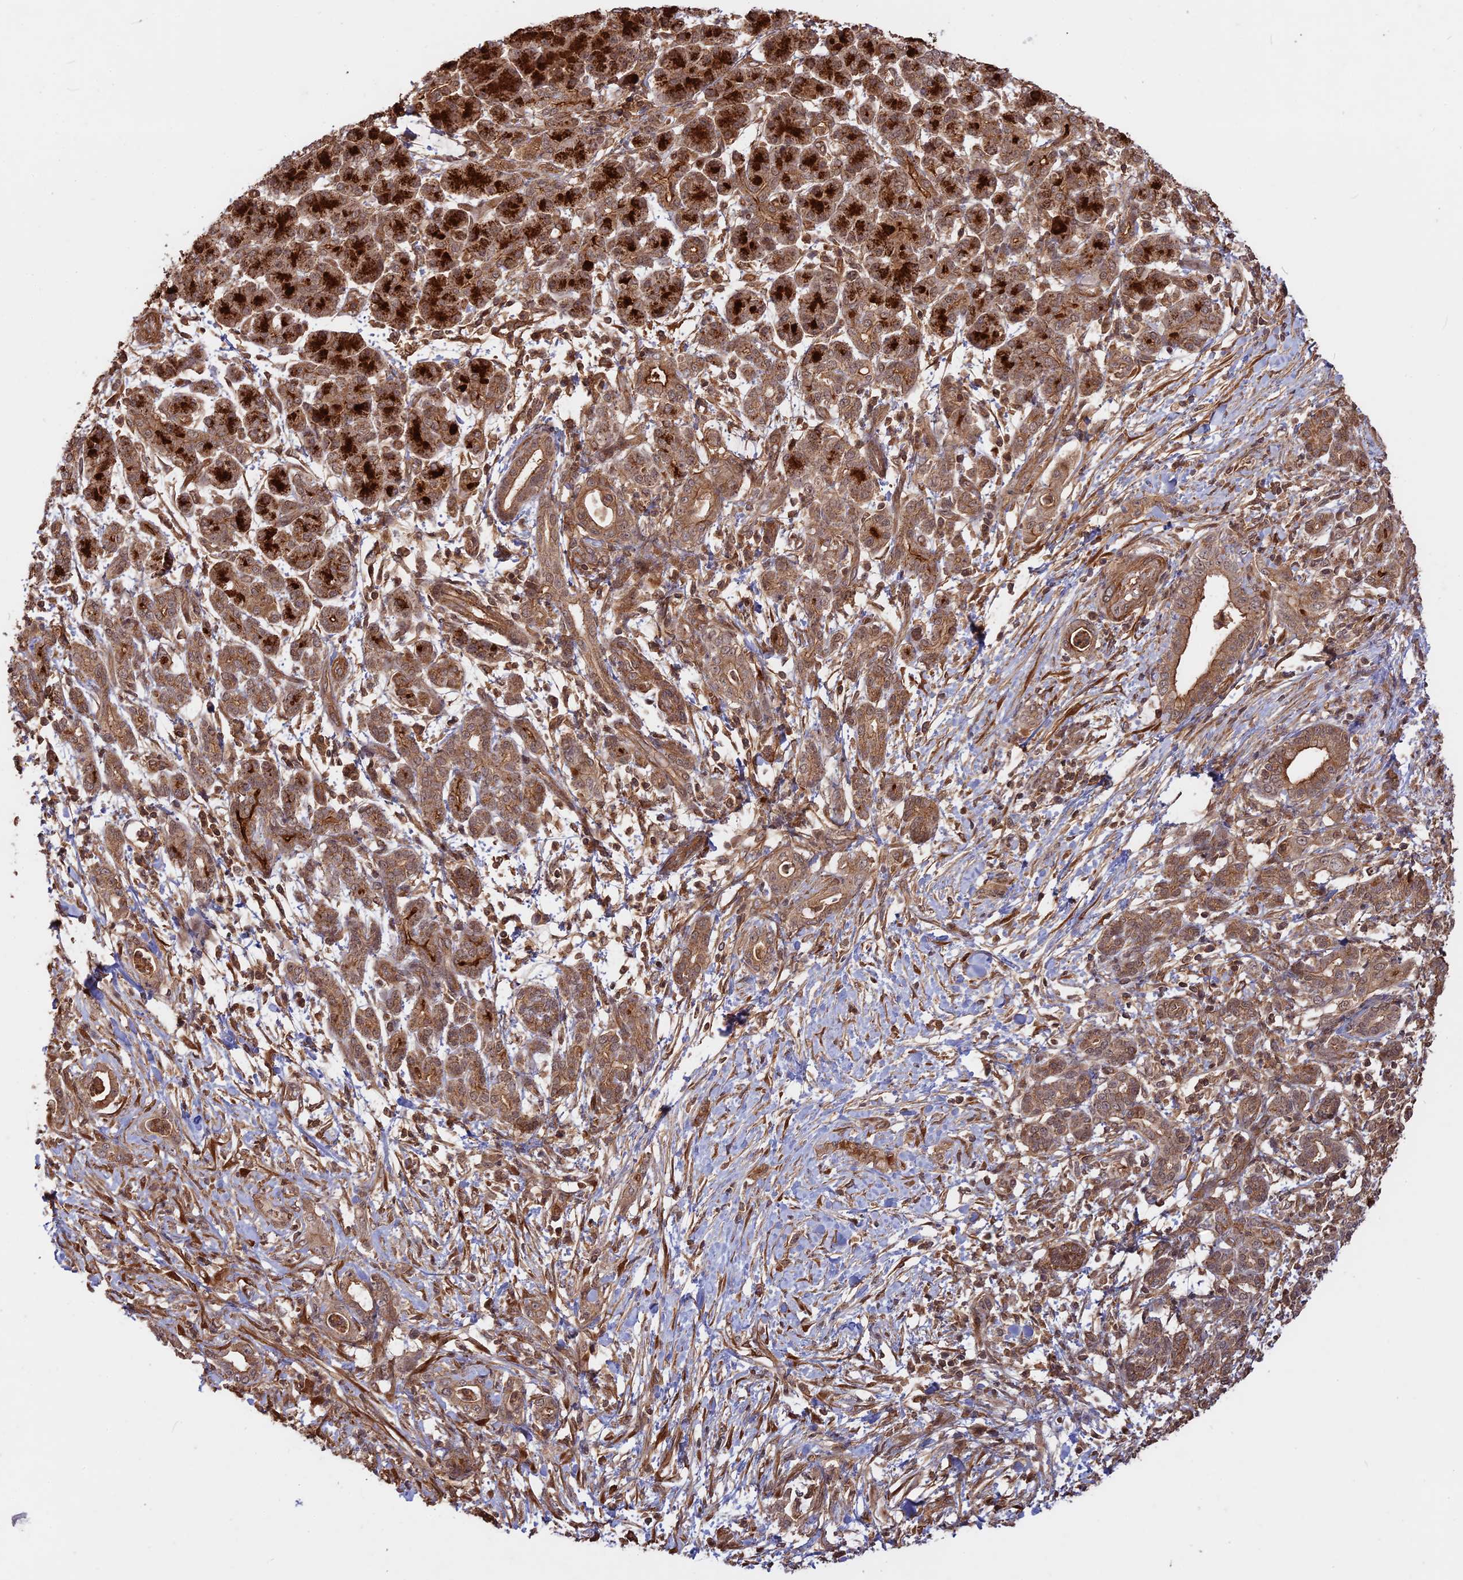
{"staining": {"intensity": "moderate", "quantity": ">75%", "location": "cytoplasmic/membranous"}, "tissue": "pancreatic cancer", "cell_type": "Tumor cells", "image_type": "cancer", "snomed": [{"axis": "morphology", "description": "Normal tissue, NOS"}, {"axis": "morphology", "description": "Adenocarcinoma, NOS"}, {"axis": "topography", "description": "Pancreas"}], "caption": "A high-resolution photomicrograph shows IHC staining of pancreatic cancer (adenocarcinoma), which demonstrates moderate cytoplasmic/membranous expression in about >75% of tumor cells.", "gene": "CCDC174", "patient": {"sex": "female", "age": 55}}